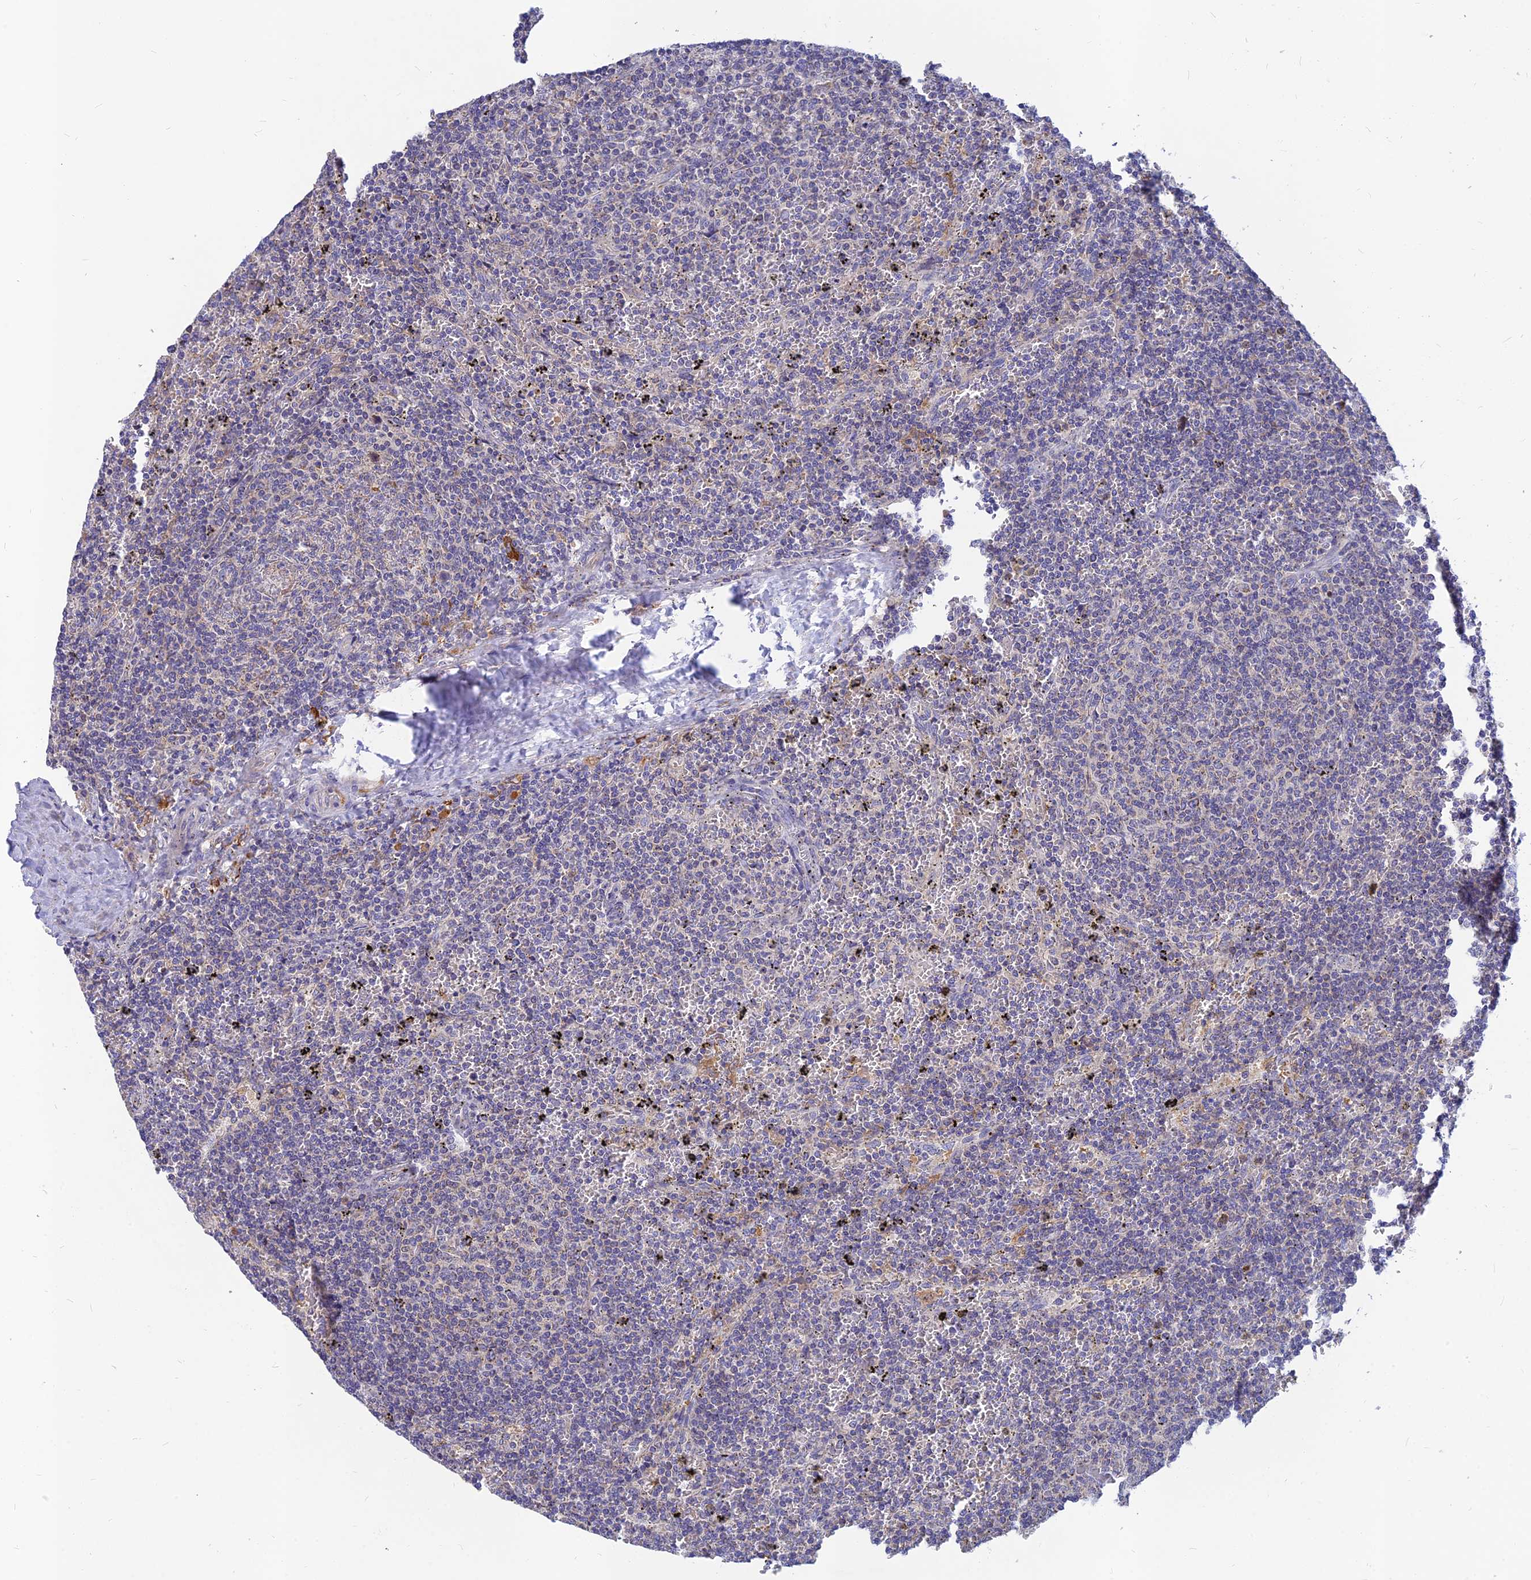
{"staining": {"intensity": "weak", "quantity": "<25%", "location": "cytoplasmic/membranous"}, "tissue": "lymphoma", "cell_type": "Tumor cells", "image_type": "cancer", "snomed": [{"axis": "morphology", "description": "Malignant lymphoma, non-Hodgkin's type, Low grade"}, {"axis": "topography", "description": "Spleen"}], "caption": "This histopathology image is of lymphoma stained with IHC to label a protein in brown with the nuclei are counter-stained blue. There is no positivity in tumor cells.", "gene": "CACNA1B", "patient": {"sex": "female", "age": 50}}